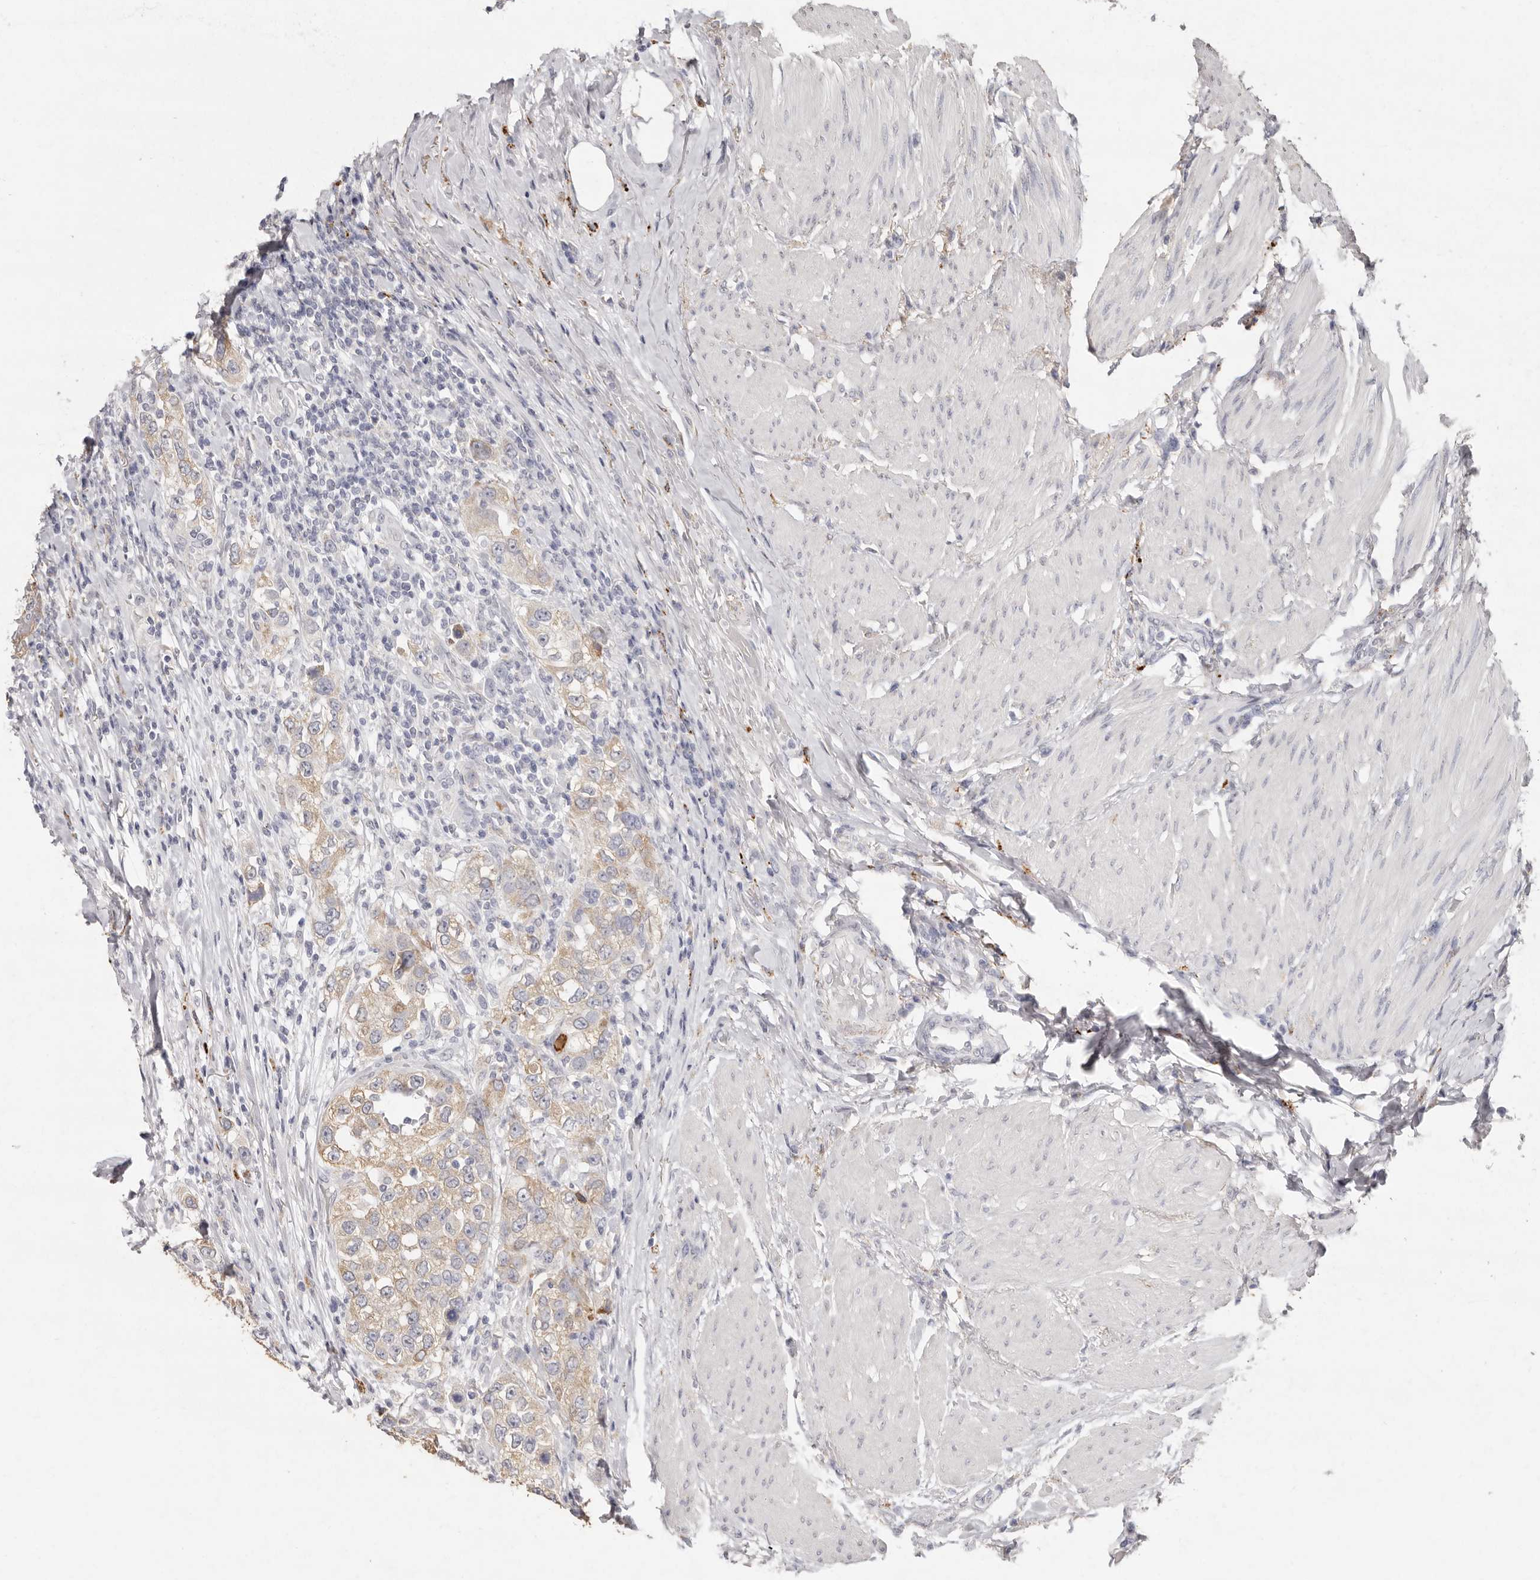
{"staining": {"intensity": "weak", "quantity": ">75%", "location": "cytoplasmic/membranous"}, "tissue": "urothelial cancer", "cell_type": "Tumor cells", "image_type": "cancer", "snomed": [{"axis": "morphology", "description": "Urothelial carcinoma, High grade"}, {"axis": "topography", "description": "Urinary bladder"}], "caption": "High-power microscopy captured an immunohistochemistry (IHC) histopathology image of urothelial carcinoma (high-grade), revealing weak cytoplasmic/membranous staining in approximately >75% of tumor cells.", "gene": "FAM185A", "patient": {"sex": "female", "age": 80}}